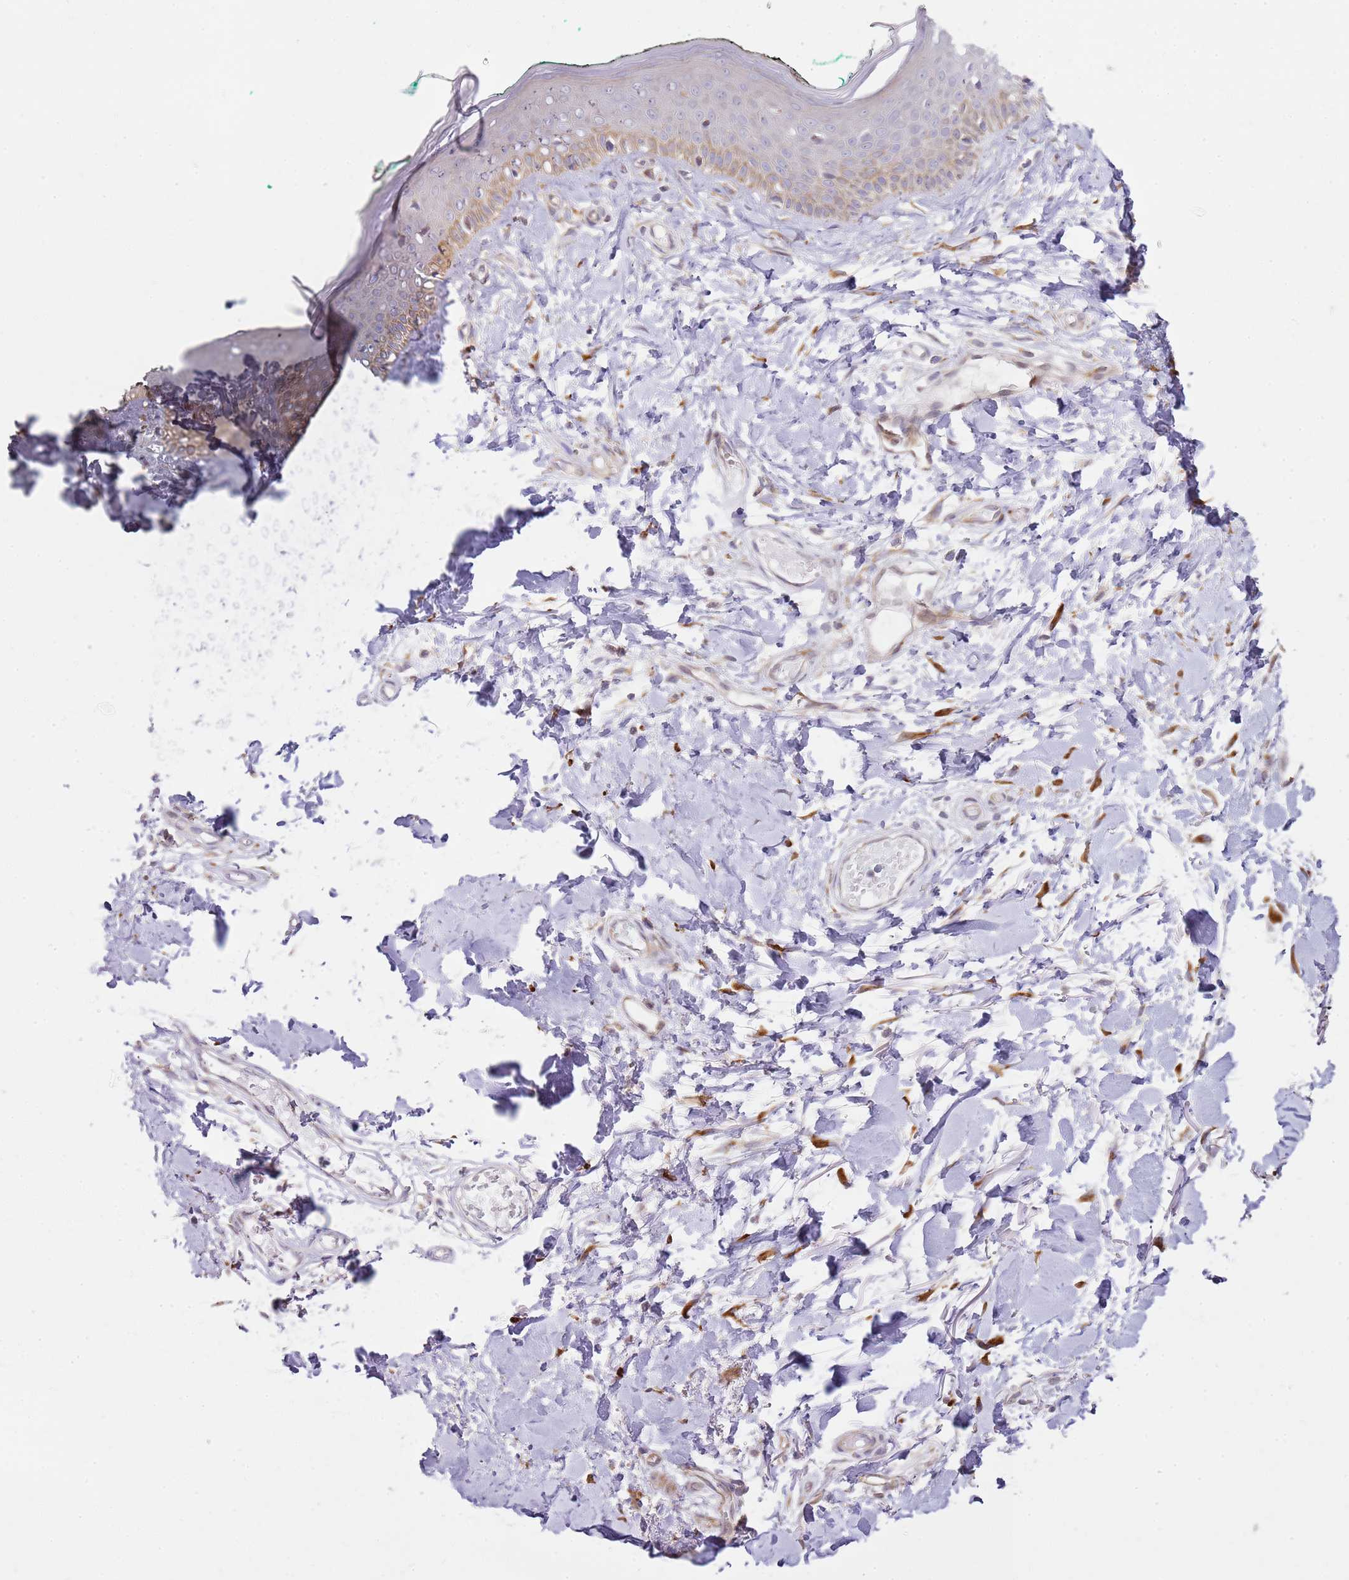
{"staining": {"intensity": "moderate", "quantity": ">75%", "location": "cytoplasmic/membranous"}, "tissue": "skin", "cell_type": "Fibroblasts", "image_type": "normal", "snomed": [{"axis": "morphology", "description": "Normal tissue, NOS"}, {"axis": "morphology", "description": "Malignant melanoma, NOS"}, {"axis": "topography", "description": "Skin"}], "caption": "Approximately >75% of fibroblasts in unremarkable skin reveal moderate cytoplasmic/membranous protein positivity as visualized by brown immunohistochemical staining.", "gene": "GRAP", "patient": {"sex": "male", "age": 62}}